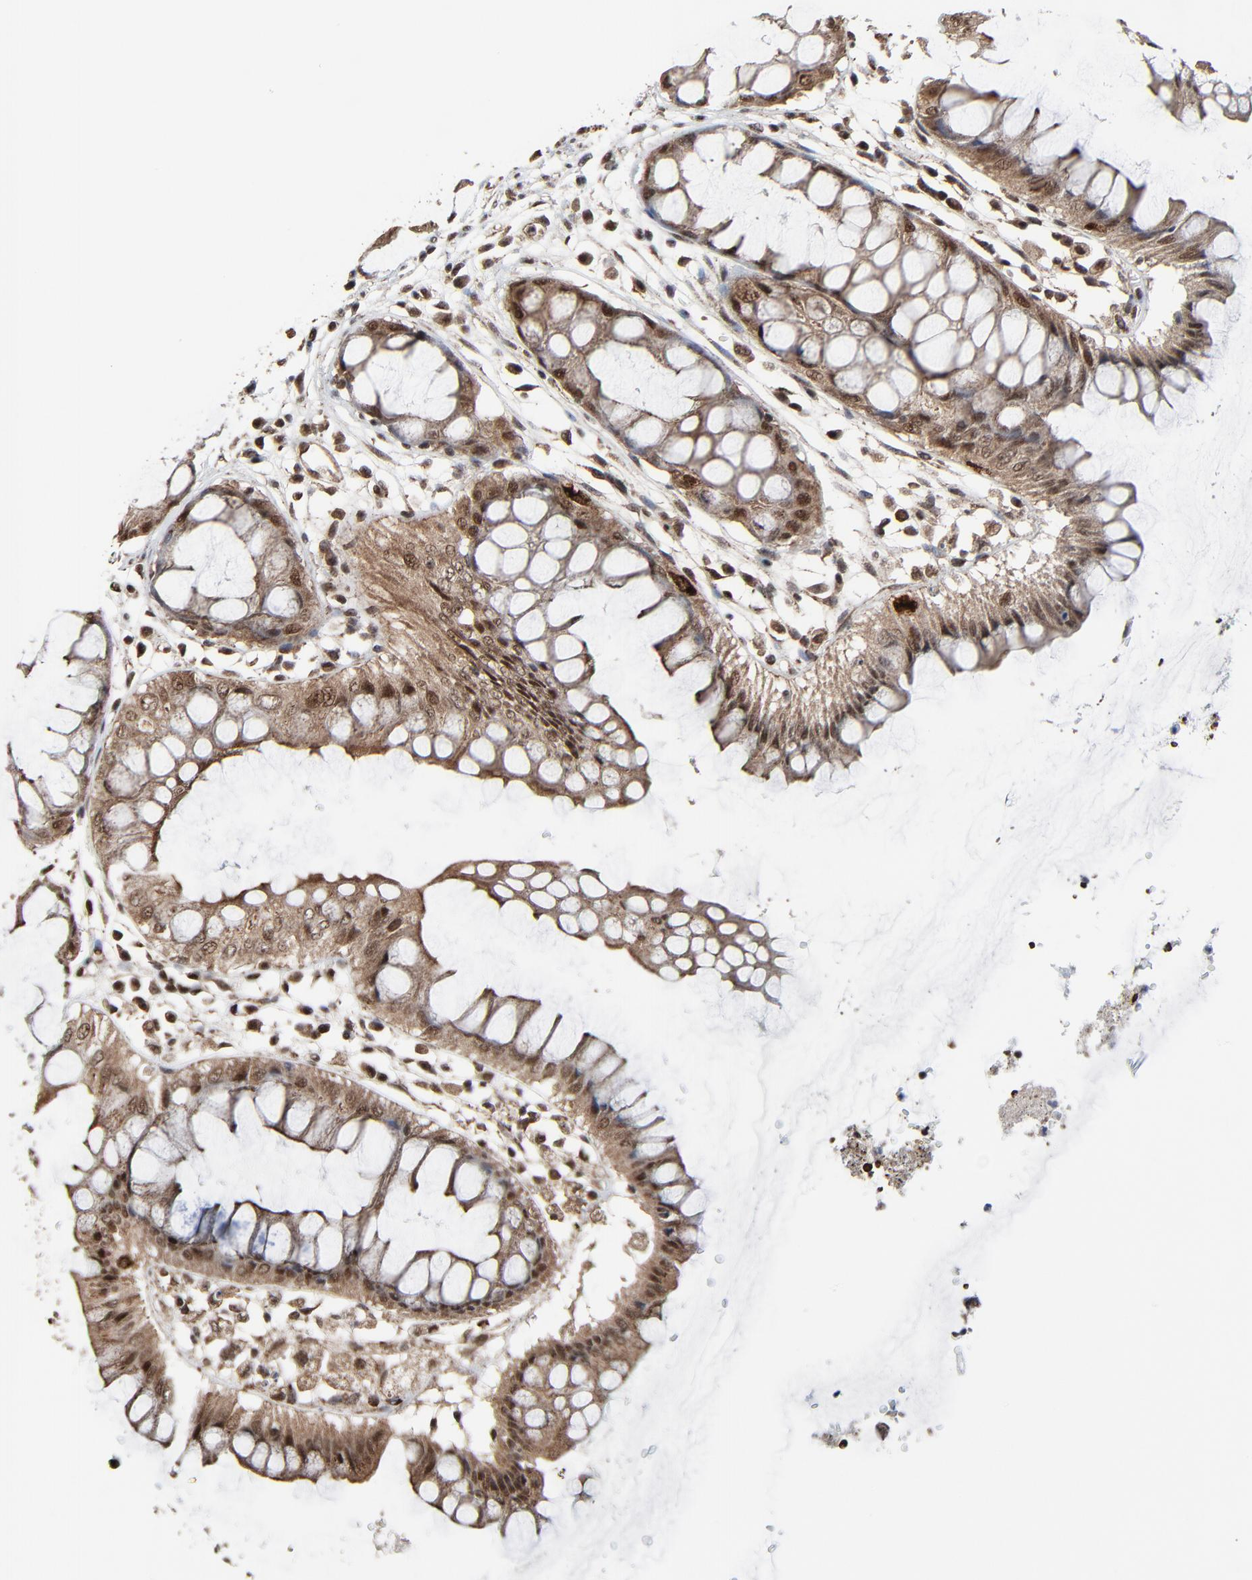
{"staining": {"intensity": "moderate", "quantity": ">75%", "location": "cytoplasmic/membranous,nuclear"}, "tissue": "rectum", "cell_type": "Glandular cells", "image_type": "normal", "snomed": [{"axis": "morphology", "description": "Normal tissue, NOS"}, {"axis": "morphology", "description": "Adenocarcinoma, NOS"}, {"axis": "topography", "description": "Rectum"}], "caption": "Rectum stained with a brown dye demonstrates moderate cytoplasmic/membranous,nuclear positive expression in approximately >75% of glandular cells.", "gene": "RHOJ", "patient": {"sex": "female", "age": 65}}